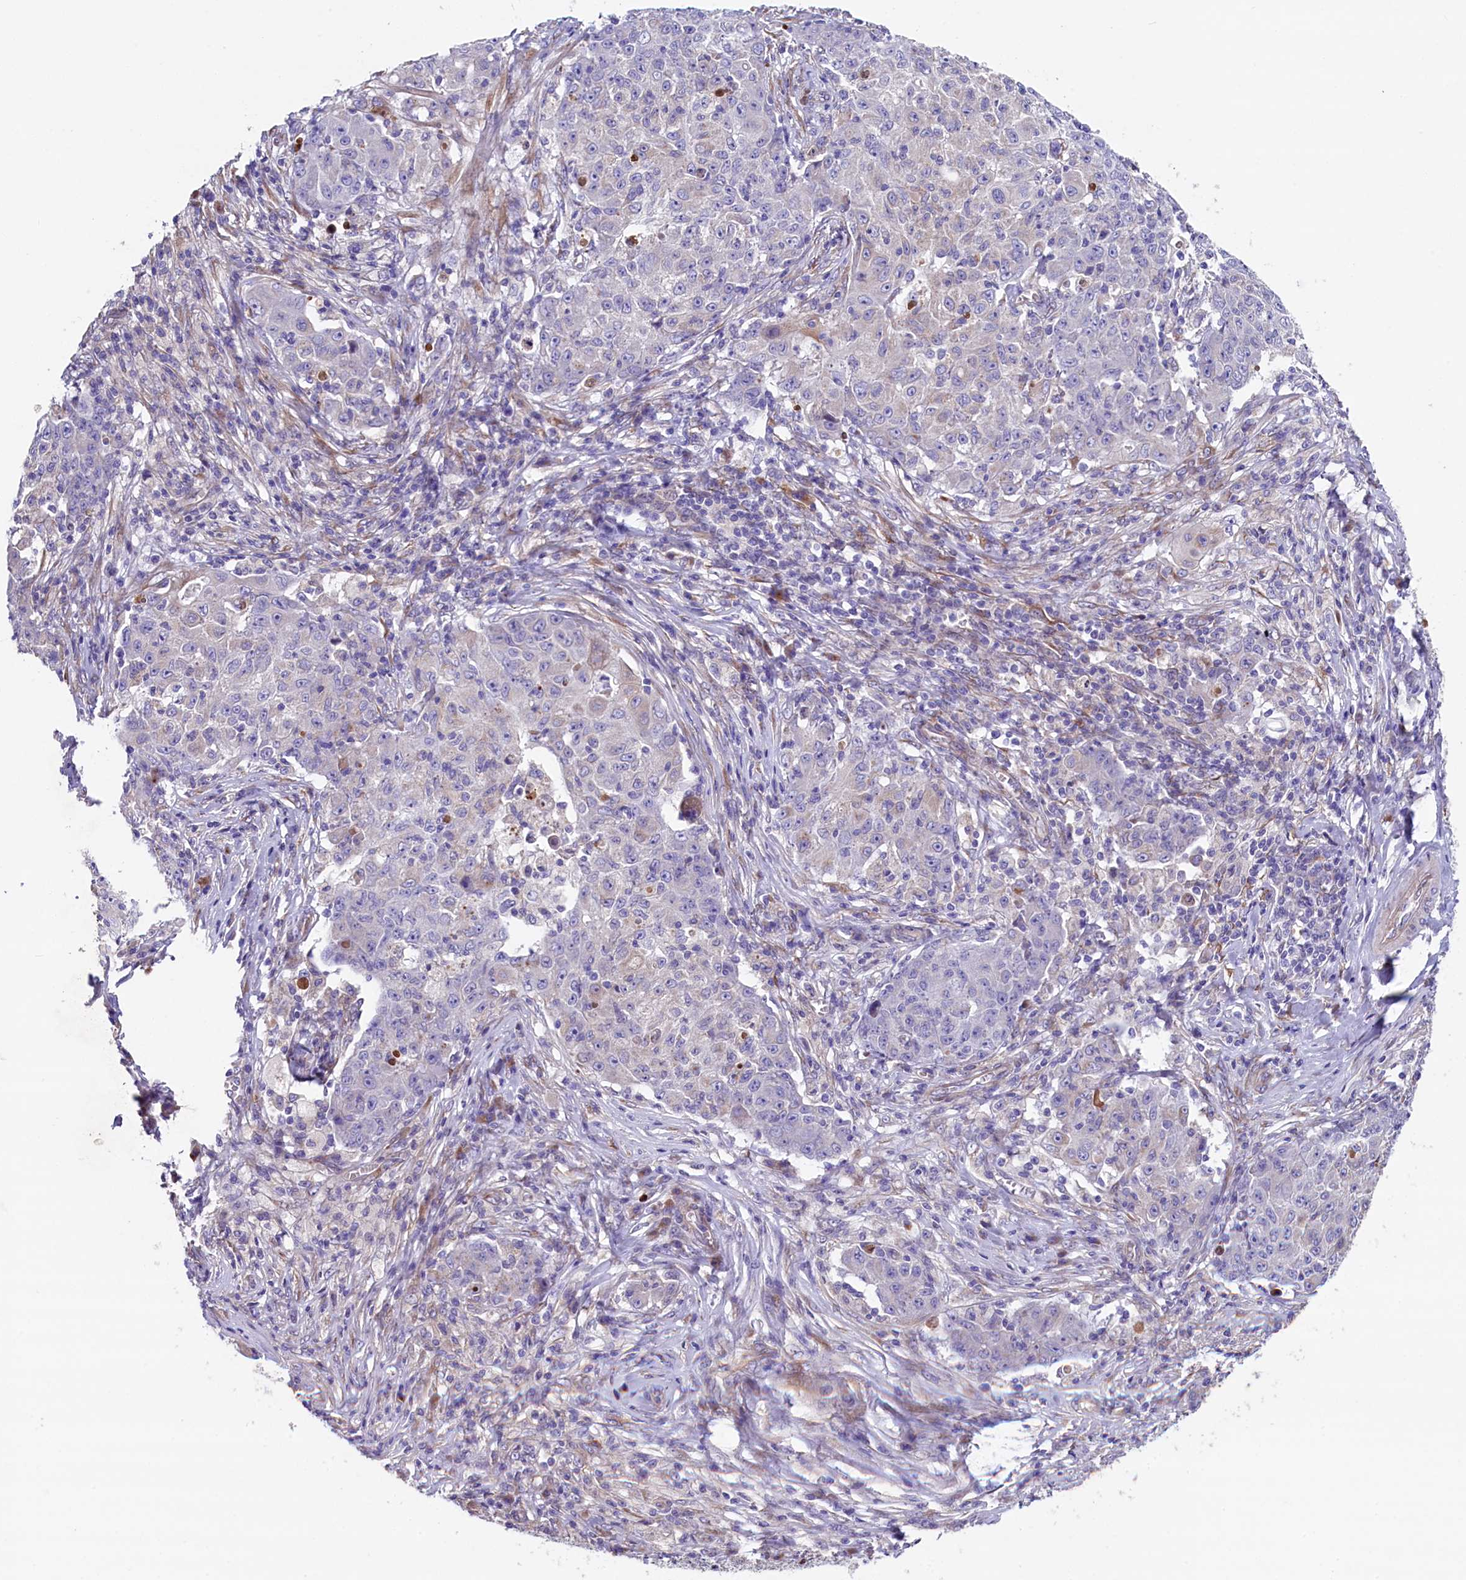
{"staining": {"intensity": "negative", "quantity": "none", "location": "none"}, "tissue": "ovarian cancer", "cell_type": "Tumor cells", "image_type": "cancer", "snomed": [{"axis": "morphology", "description": "Carcinoma, endometroid"}, {"axis": "topography", "description": "Ovary"}], "caption": "The immunohistochemistry histopathology image has no significant staining in tumor cells of ovarian endometroid carcinoma tissue. (Brightfield microscopy of DAB (3,3'-diaminobenzidine) immunohistochemistry at high magnification).", "gene": "GPR108", "patient": {"sex": "female", "age": 42}}